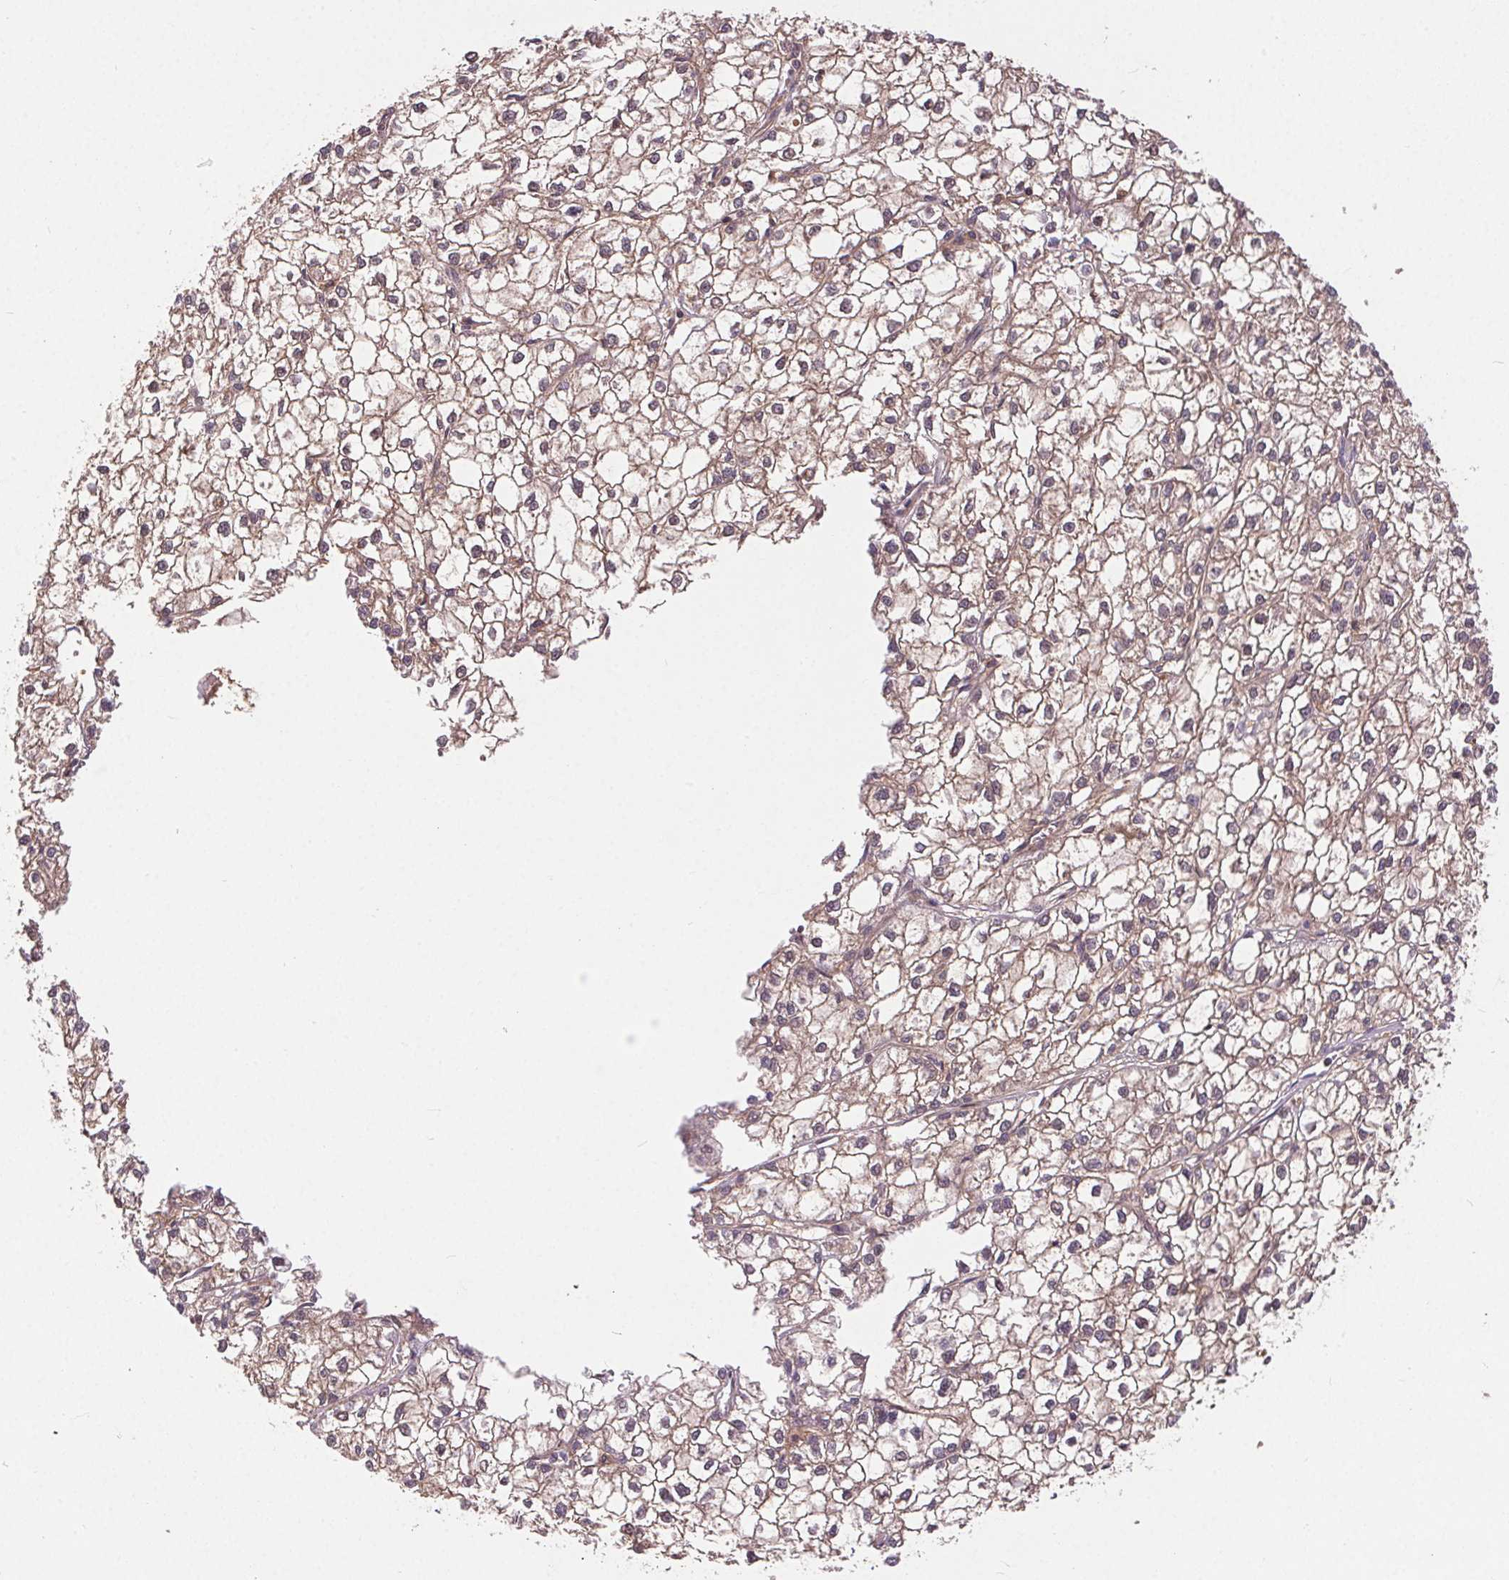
{"staining": {"intensity": "weak", "quantity": "<25%", "location": "cytoplasmic/membranous"}, "tissue": "liver cancer", "cell_type": "Tumor cells", "image_type": "cancer", "snomed": [{"axis": "morphology", "description": "Carcinoma, Hepatocellular, NOS"}, {"axis": "topography", "description": "Liver"}], "caption": "Immunohistochemistry micrograph of neoplastic tissue: liver cancer (hepatocellular carcinoma) stained with DAB (3,3'-diaminobenzidine) displays no significant protein expression in tumor cells.", "gene": "GDI2", "patient": {"sex": "female", "age": 43}}